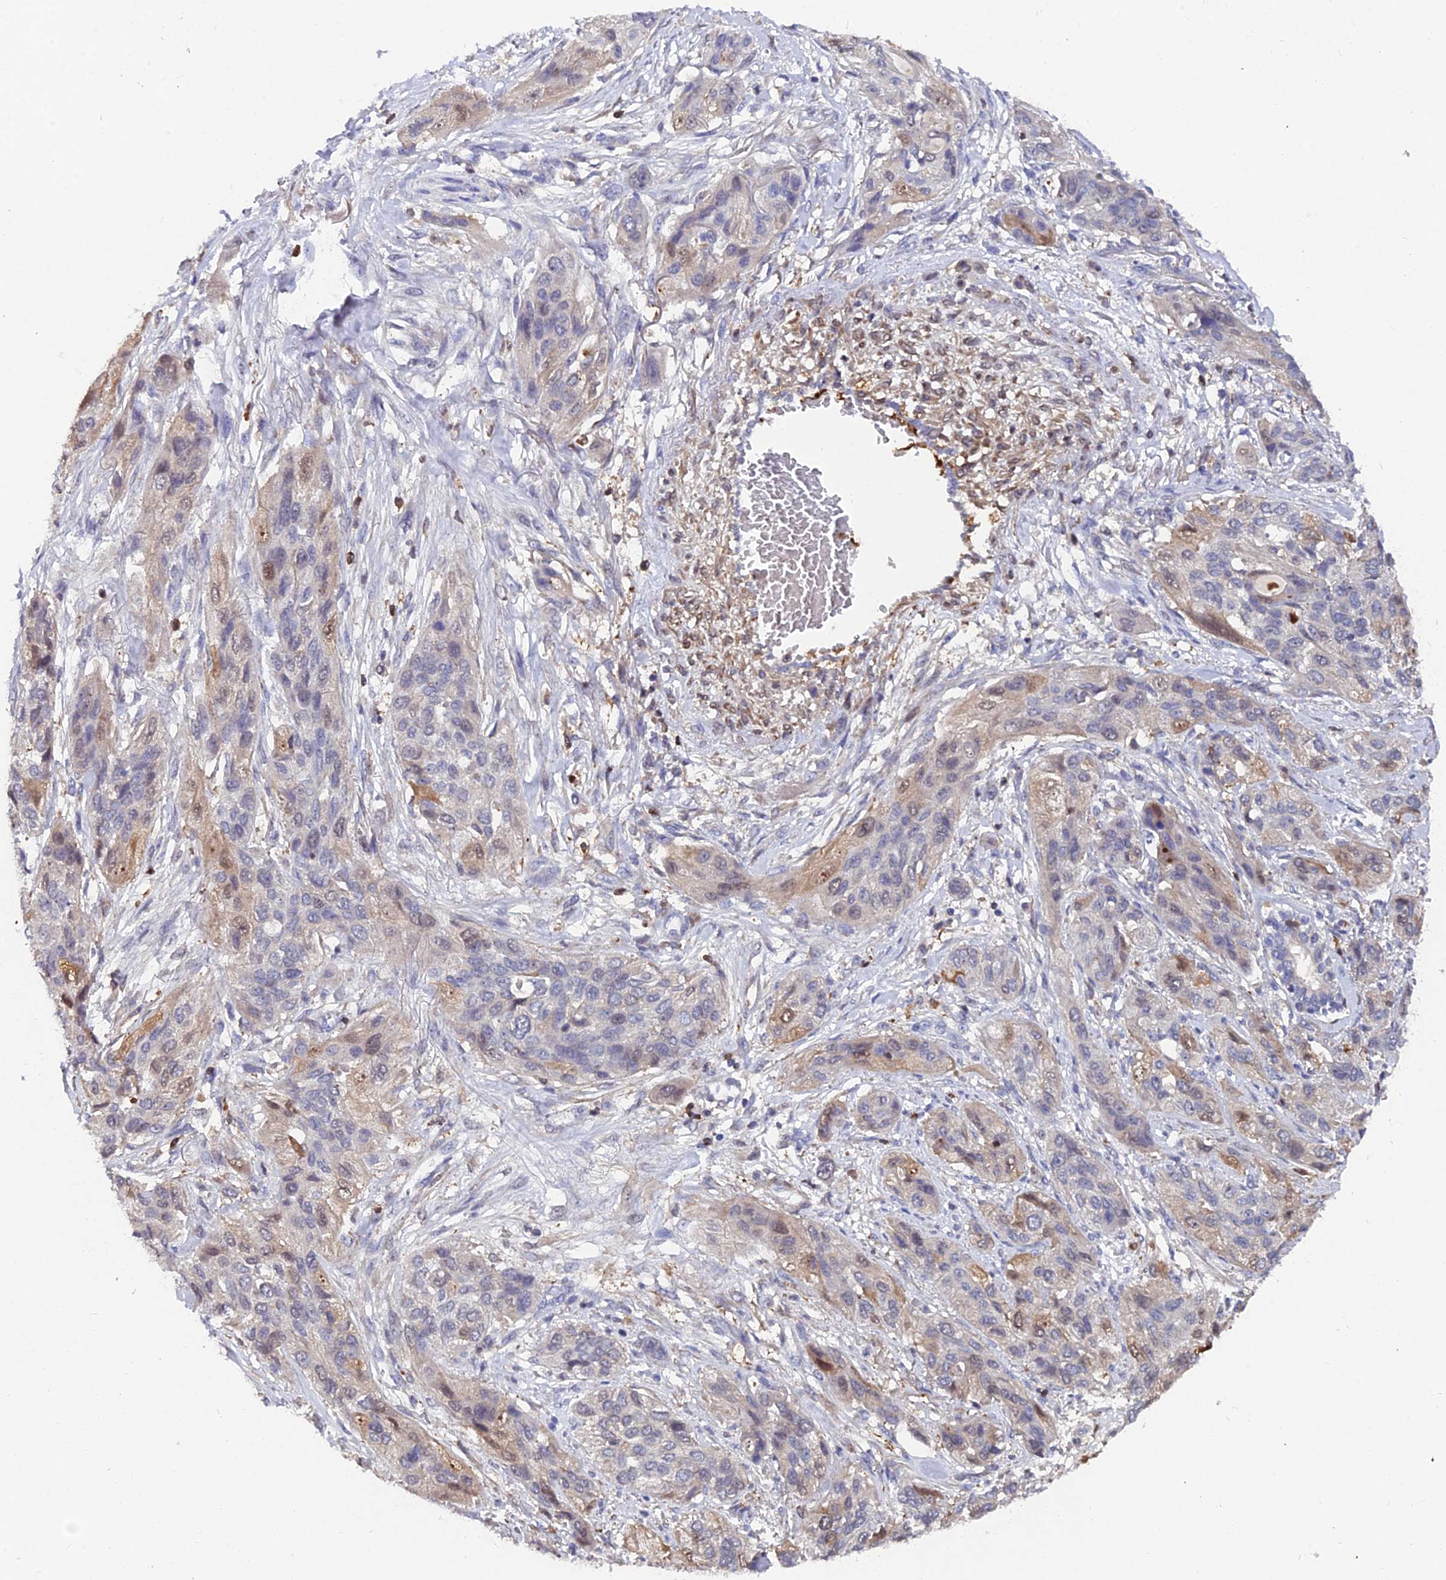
{"staining": {"intensity": "weak", "quantity": "<25%", "location": "cytoplasmic/membranous,nuclear"}, "tissue": "lung cancer", "cell_type": "Tumor cells", "image_type": "cancer", "snomed": [{"axis": "morphology", "description": "Squamous cell carcinoma, NOS"}, {"axis": "topography", "description": "Lung"}], "caption": "Human lung cancer stained for a protein using IHC demonstrates no staining in tumor cells.", "gene": "GALK2", "patient": {"sex": "female", "age": 70}}